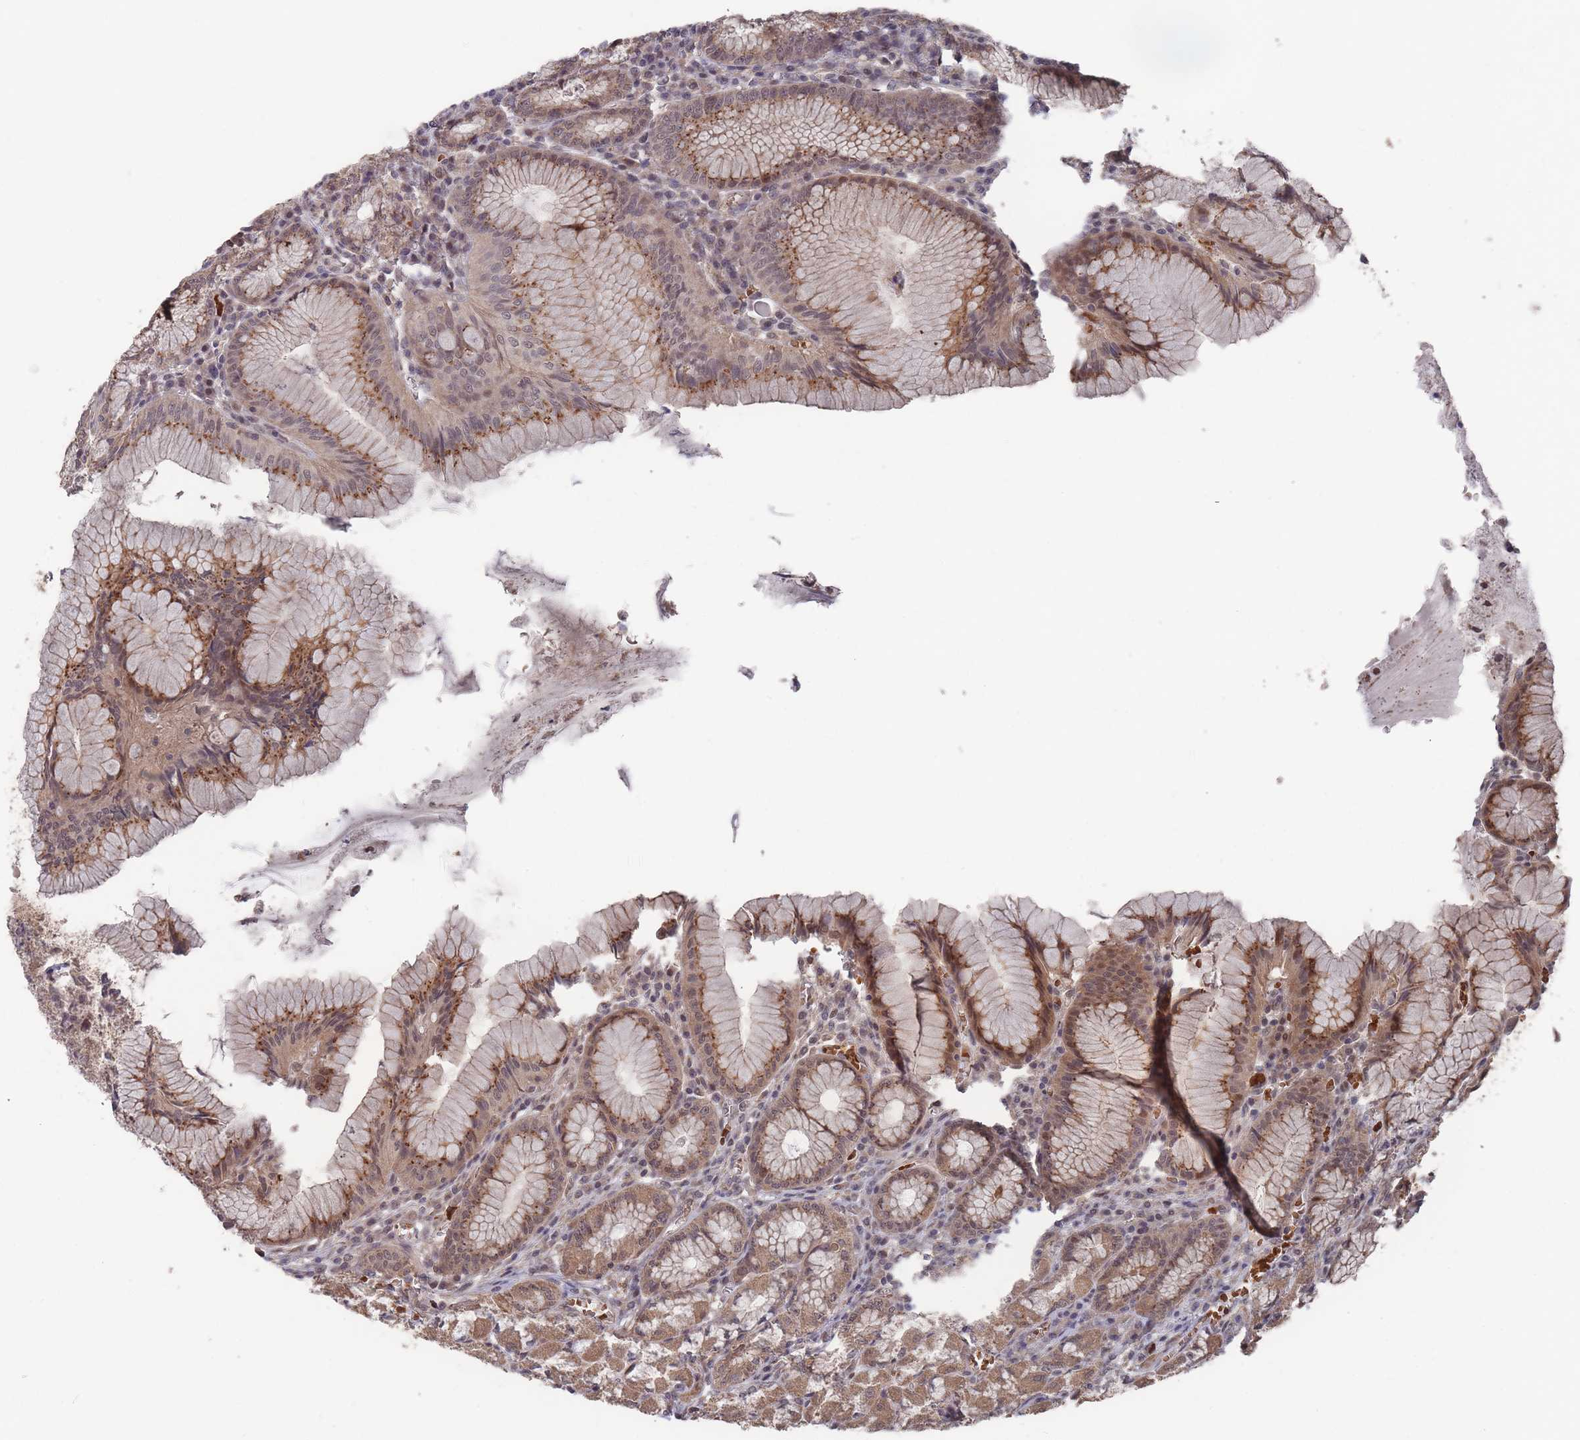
{"staining": {"intensity": "moderate", "quantity": ">75%", "location": "cytoplasmic/membranous,nuclear"}, "tissue": "stomach", "cell_type": "Glandular cells", "image_type": "normal", "snomed": [{"axis": "morphology", "description": "Normal tissue, NOS"}, {"axis": "topography", "description": "Stomach"}], "caption": "Protein analysis of benign stomach reveals moderate cytoplasmic/membranous,nuclear positivity in about >75% of glandular cells. The protein is shown in brown color, while the nuclei are stained blue.", "gene": "SF3B1", "patient": {"sex": "male", "age": 55}}